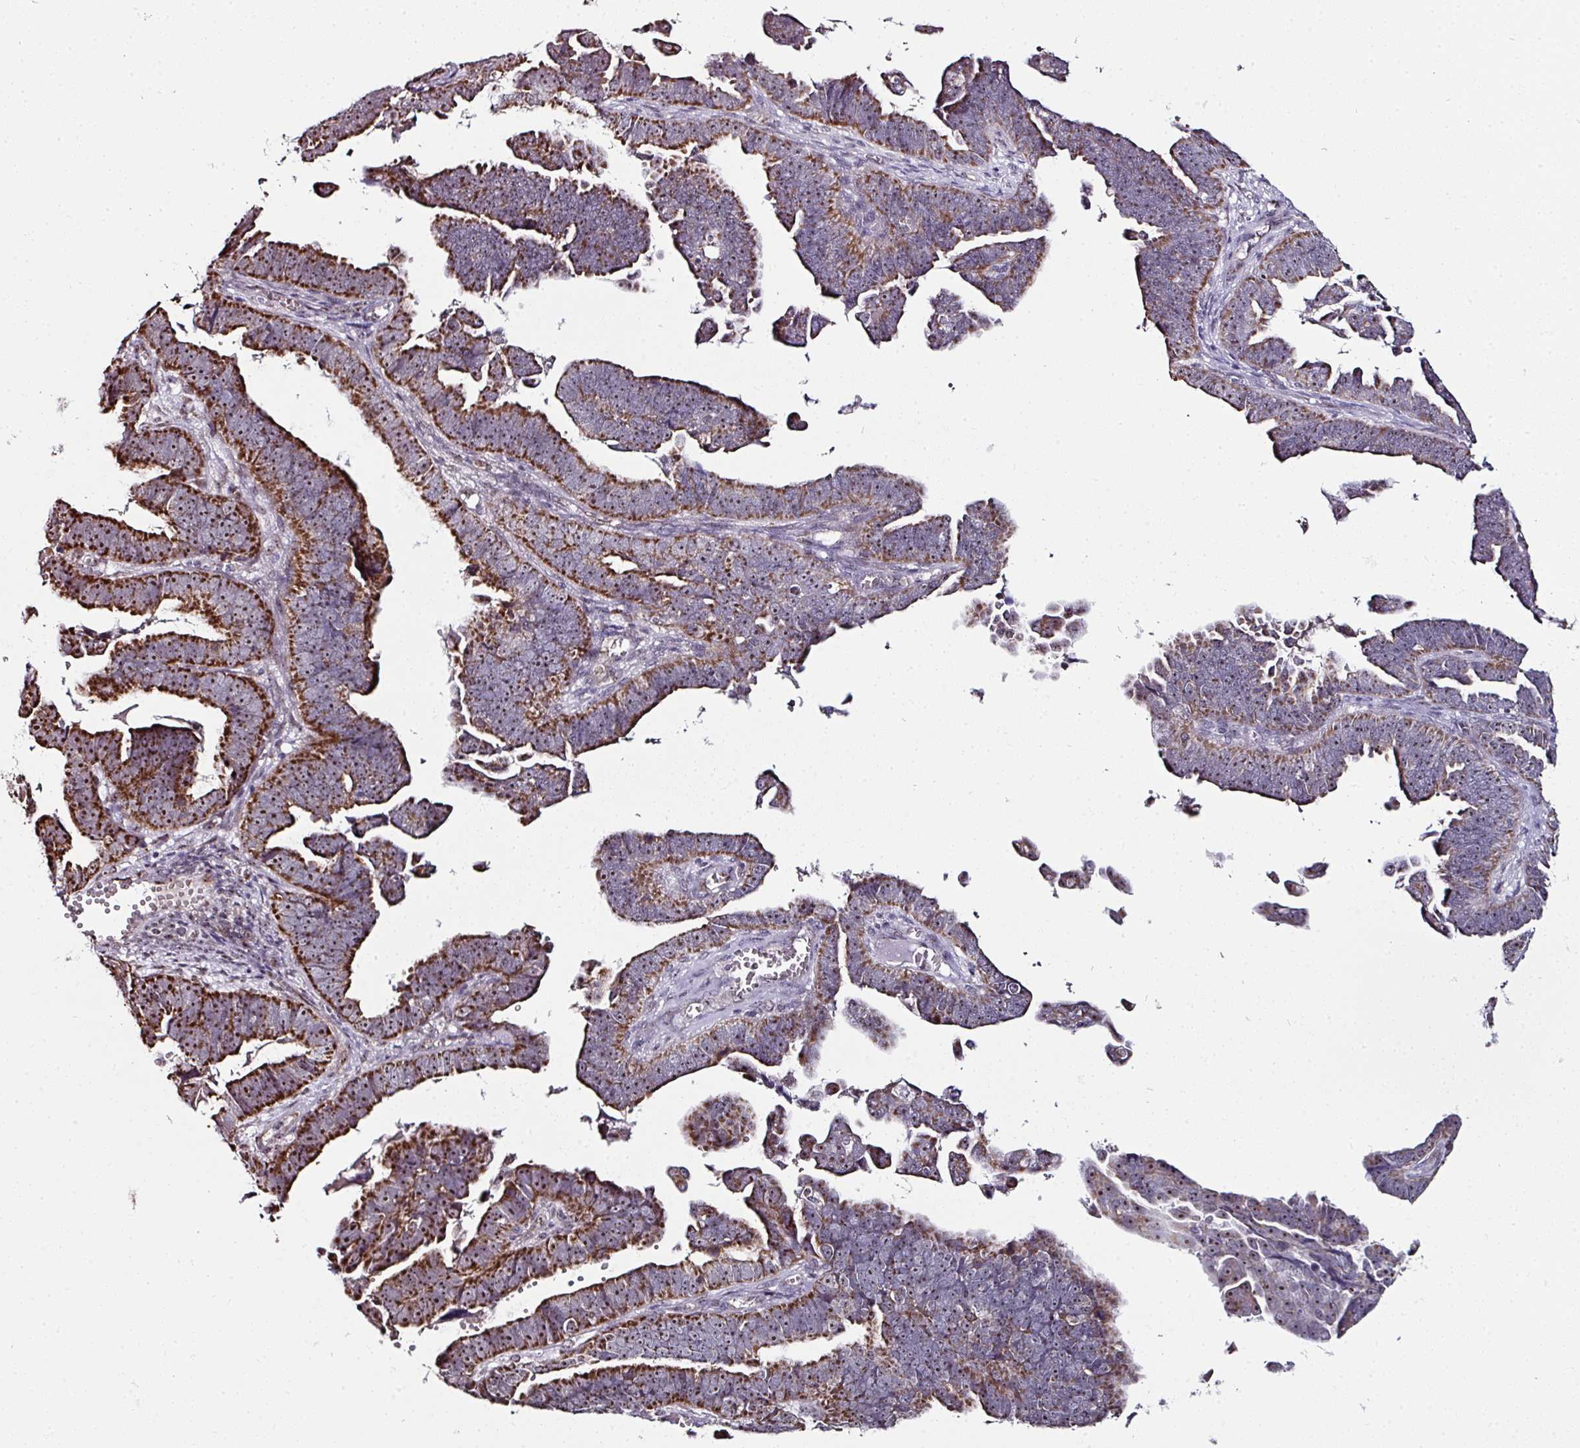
{"staining": {"intensity": "moderate", "quantity": ">75%", "location": "cytoplasmic/membranous,nuclear"}, "tissue": "endometrial cancer", "cell_type": "Tumor cells", "image_type": "cancer", "snomed": [{"axis": "morphology", "description": "Adenocarcinoma, NOS"}, {"axis": "topography", "description": "Endometrium"}], "caption": "Protein analysis of endometrial cancer (adenocarcinoma) tissue shows moderate cytoplasmic/membranous and nuclear expression in approximately >75% of tumor cells.", "gene": "NACC2", "patient": {"sex": "female", "age": 75}}